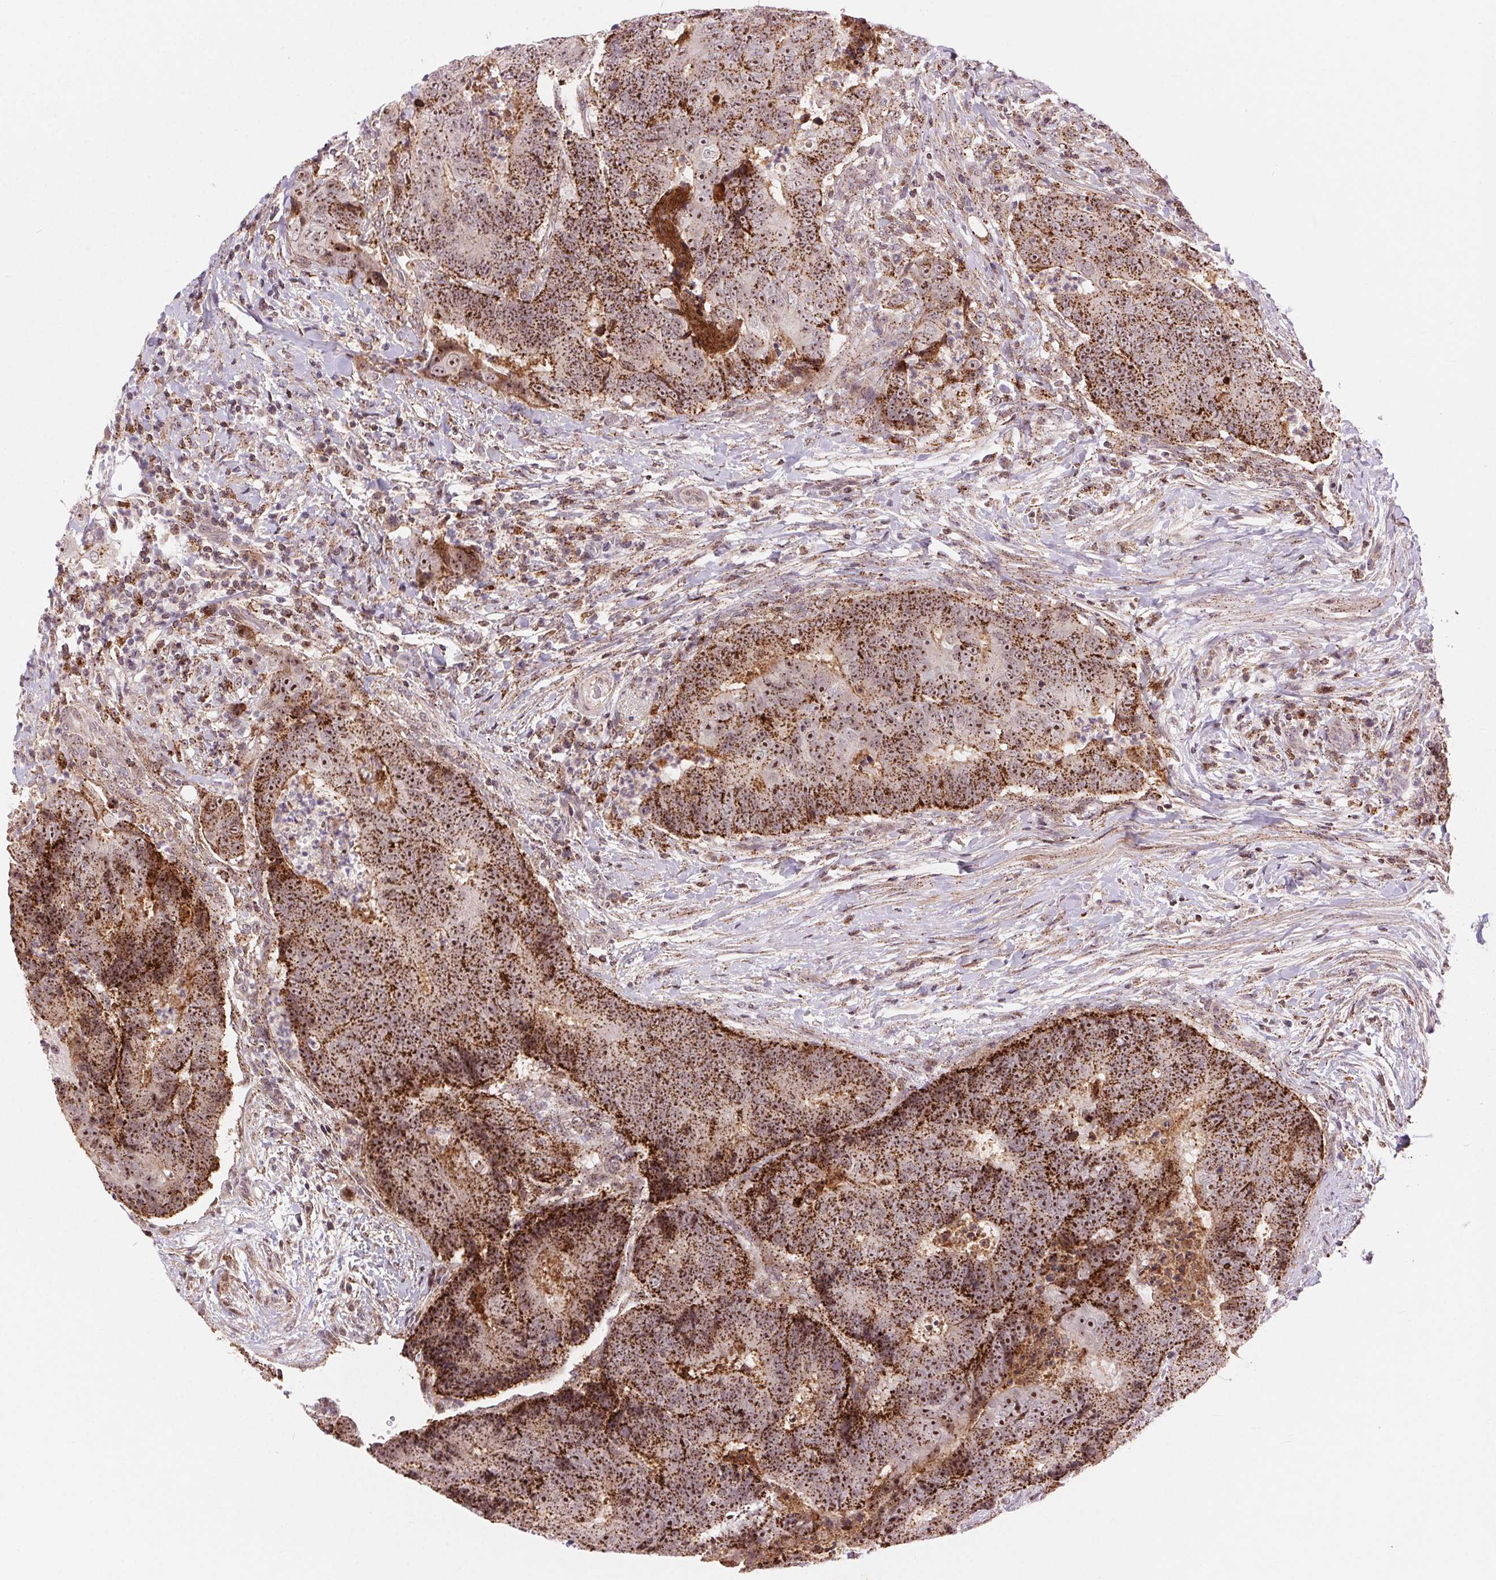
{"staining": {"intensity": "strong", "quantity": ">75%", "location": "cytoplasmic/membranous,nuclear"}, "tissue": "colorectal cancer", "cell_type": "Tumor cells", "image_type": "cancer", "snomed": [{"axis": "morphology", "description": "Adenocarcinoma, NOS"}, {"axis": "topography", "description": "Colon"}], "caption": "Protein staining of adenocarcinoma (colorectal) tissue exhibits strong cytoplasmic/membranous and nuclear expression in approximately >75% of tumor cells.", "gene": "CHMP4B", "patient": {"sex": "female", "age": 48}}